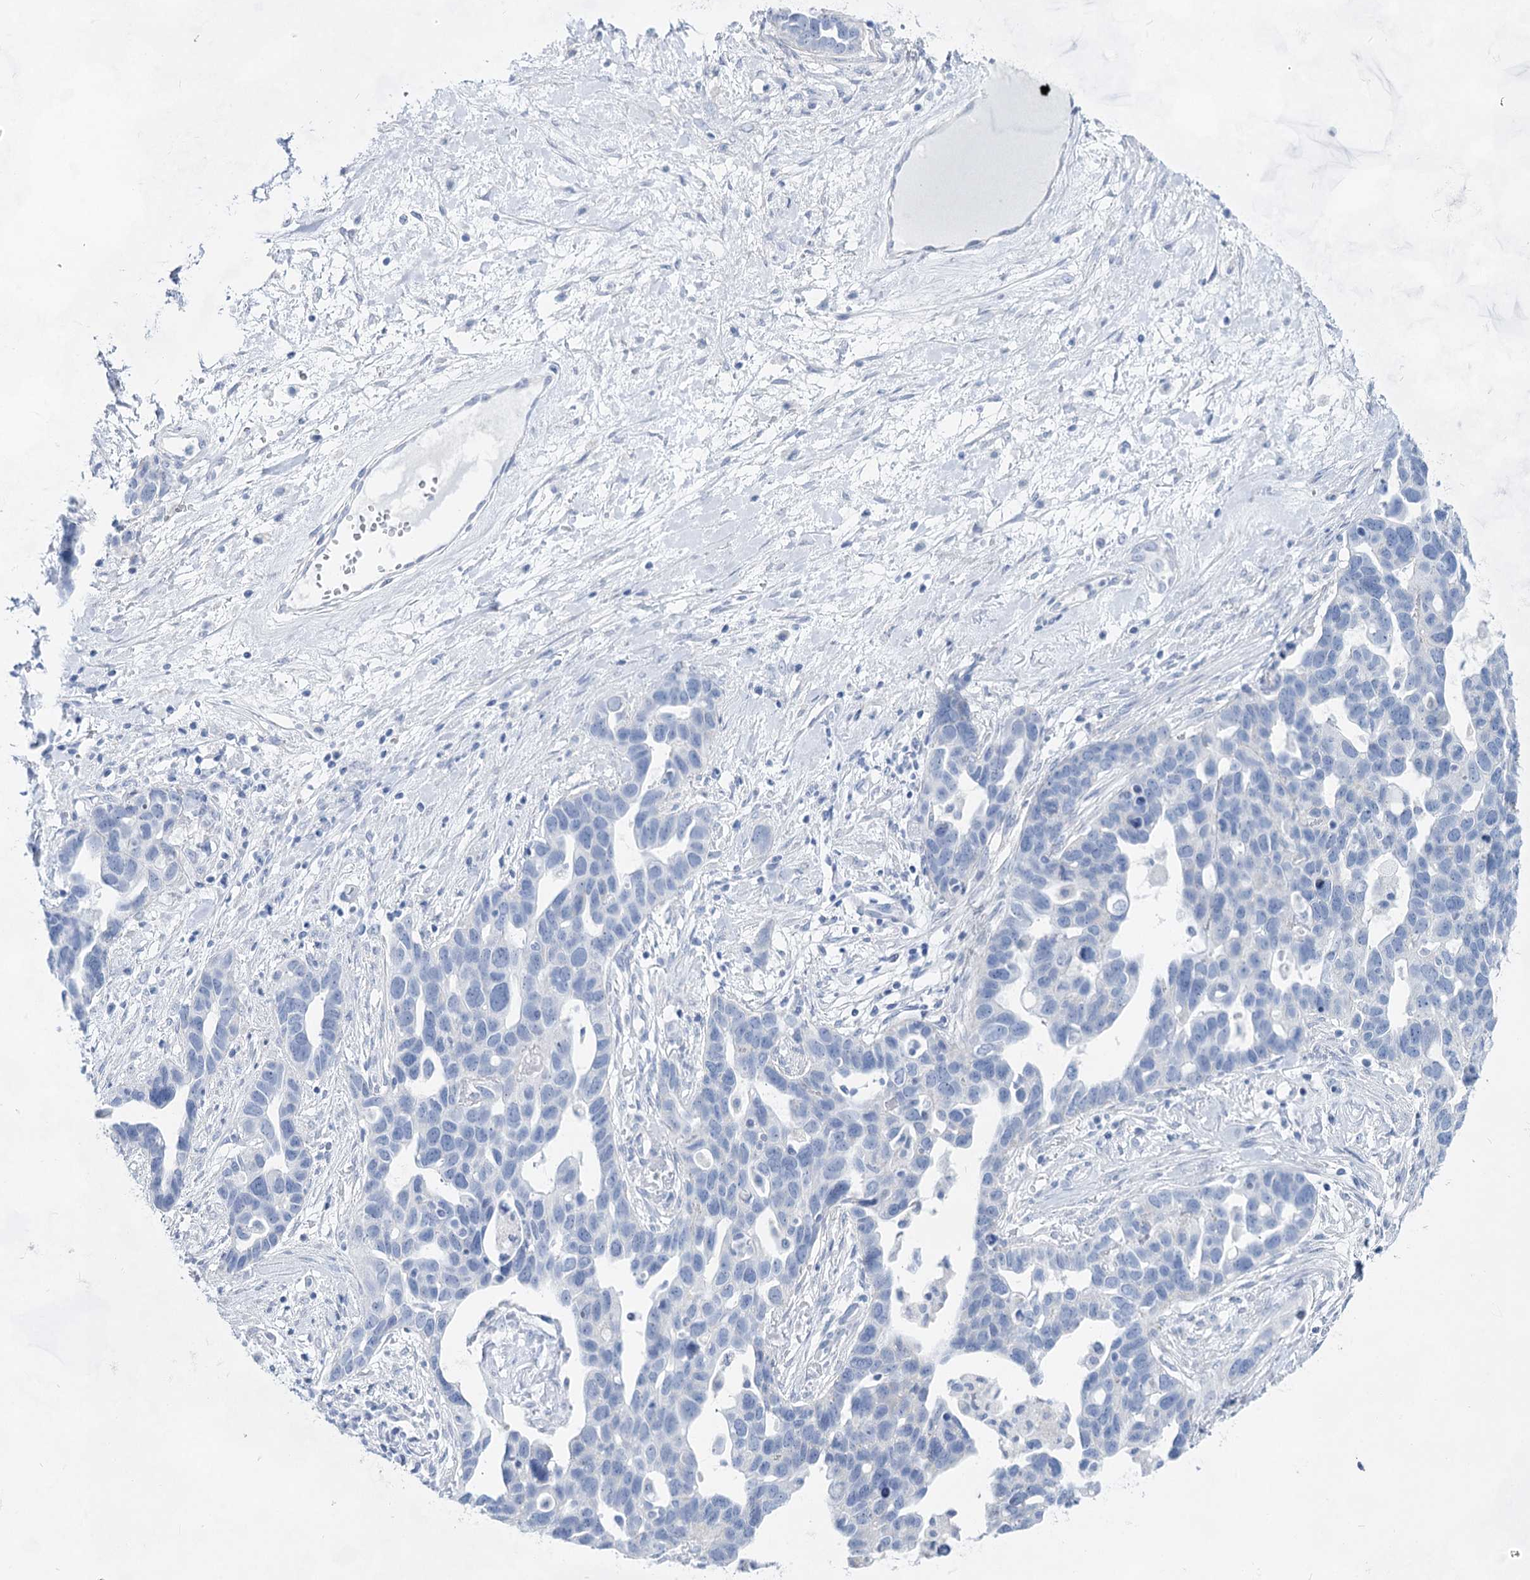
{"staining": {"intensity": "negative", "quantity": "none", "location": "none"}, "tissue": "ovarian cancer", "cell_type": "Tumor cells", "image_type": "cancer", "snomed": [{"axis": "morphology", "description": "Cystadenocarcinoma, serous, NOS"}, {"axis": "topography", "description": "Ovary"}], "caption": "This is an immunohistochemistry photomicrograph of human ovarian serous cystadenocarcinoma. There is no staining in tumor cells.", "gene": "ACRV1", "patient": {"sex": "female", "age": 54}}